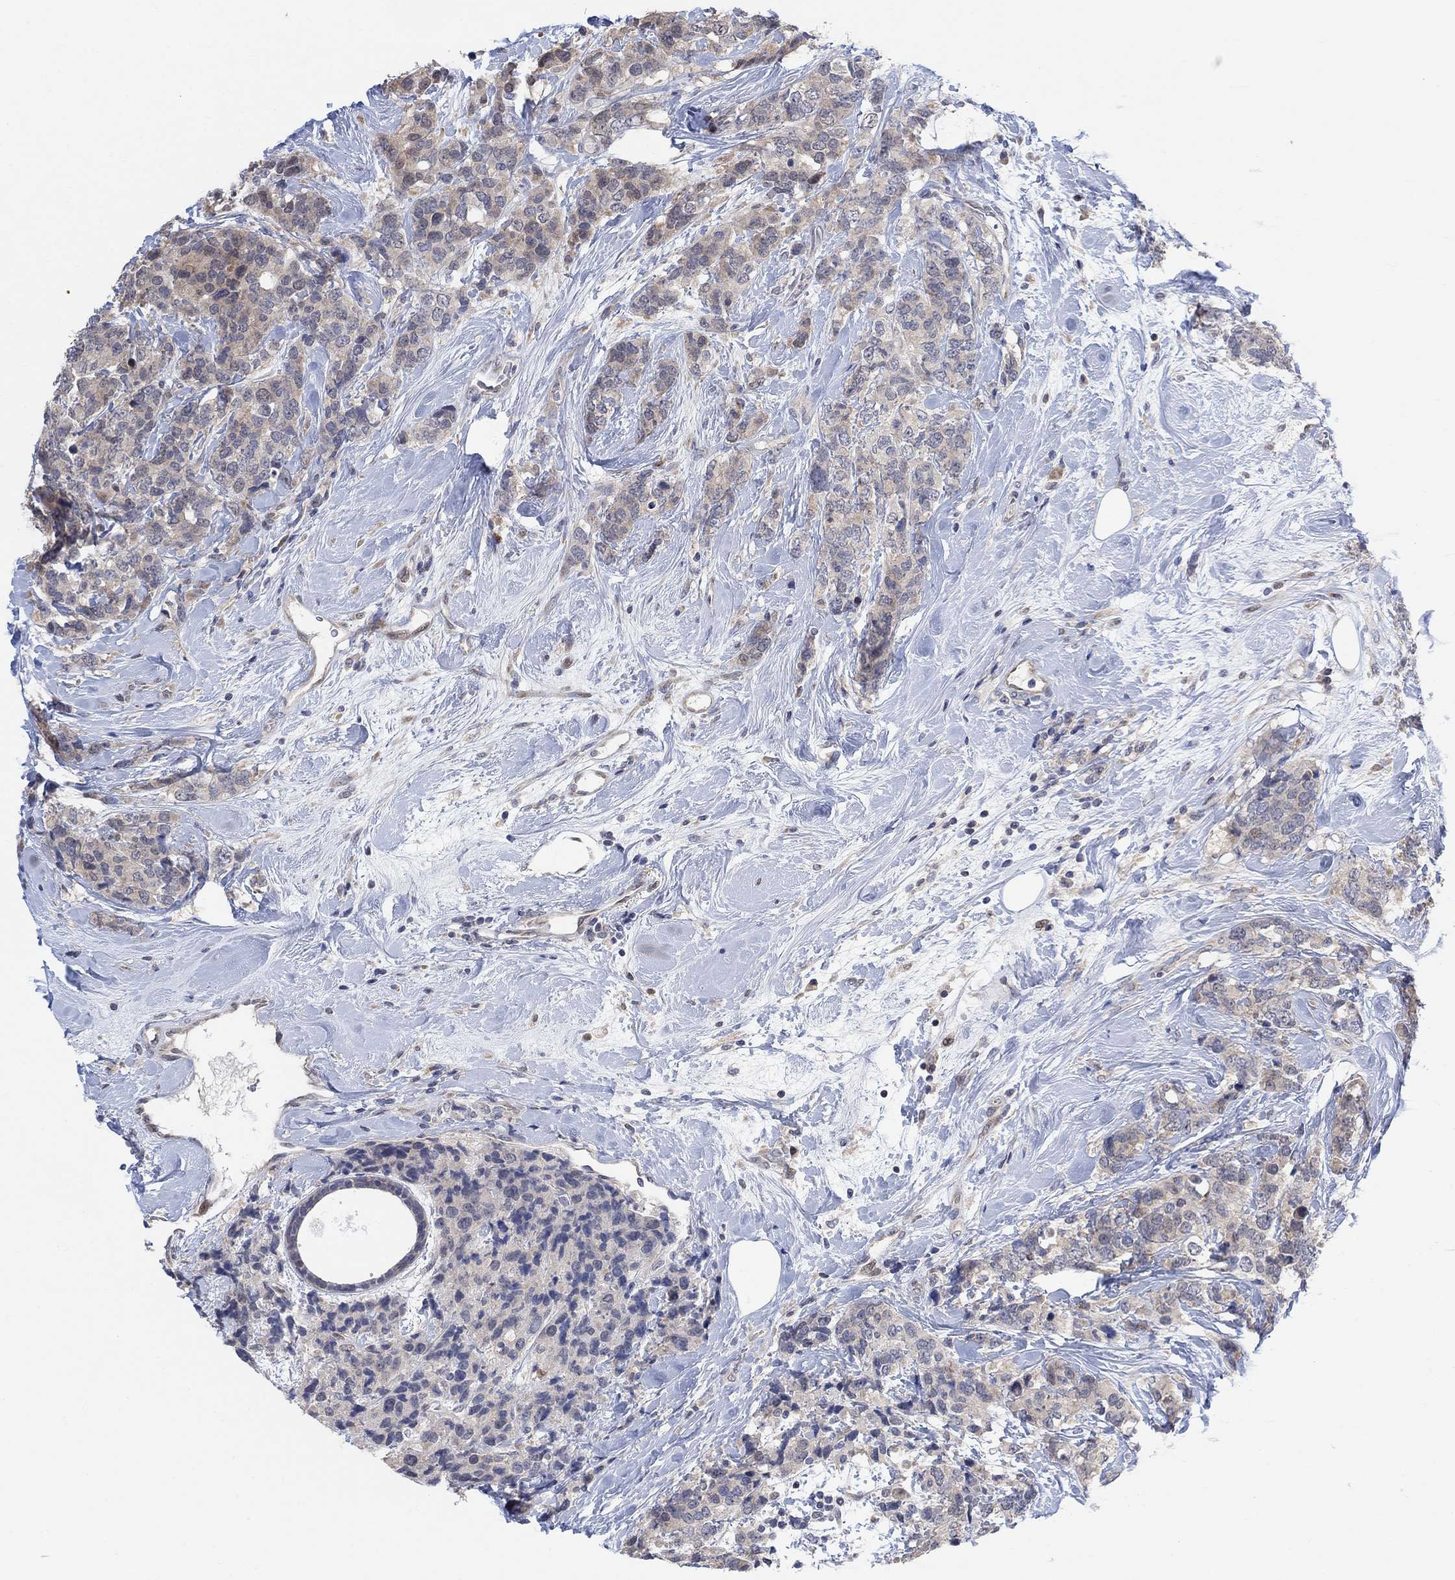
{"staining": {"intensity": "weak", "quantity": "25%-75%", "location": "cytoplasmic/membranous"}, "tissue": "breast cancer", "cell_type": "Tumor cells", "image_type": "cancer", "snomed": [{"axis": "morphology", "description": "Lobular carcinoma"}, {"axis": "topography", "description": "Breast"}], "caption": "This image reveals IHC staining of breast cancer (lobular carcinoma), with low weak cytoplasmic/membranous expression in about 25%-75% of tumor cells.", "gene": "CNTF", "patient": {"sex": "female", "age": 59}}